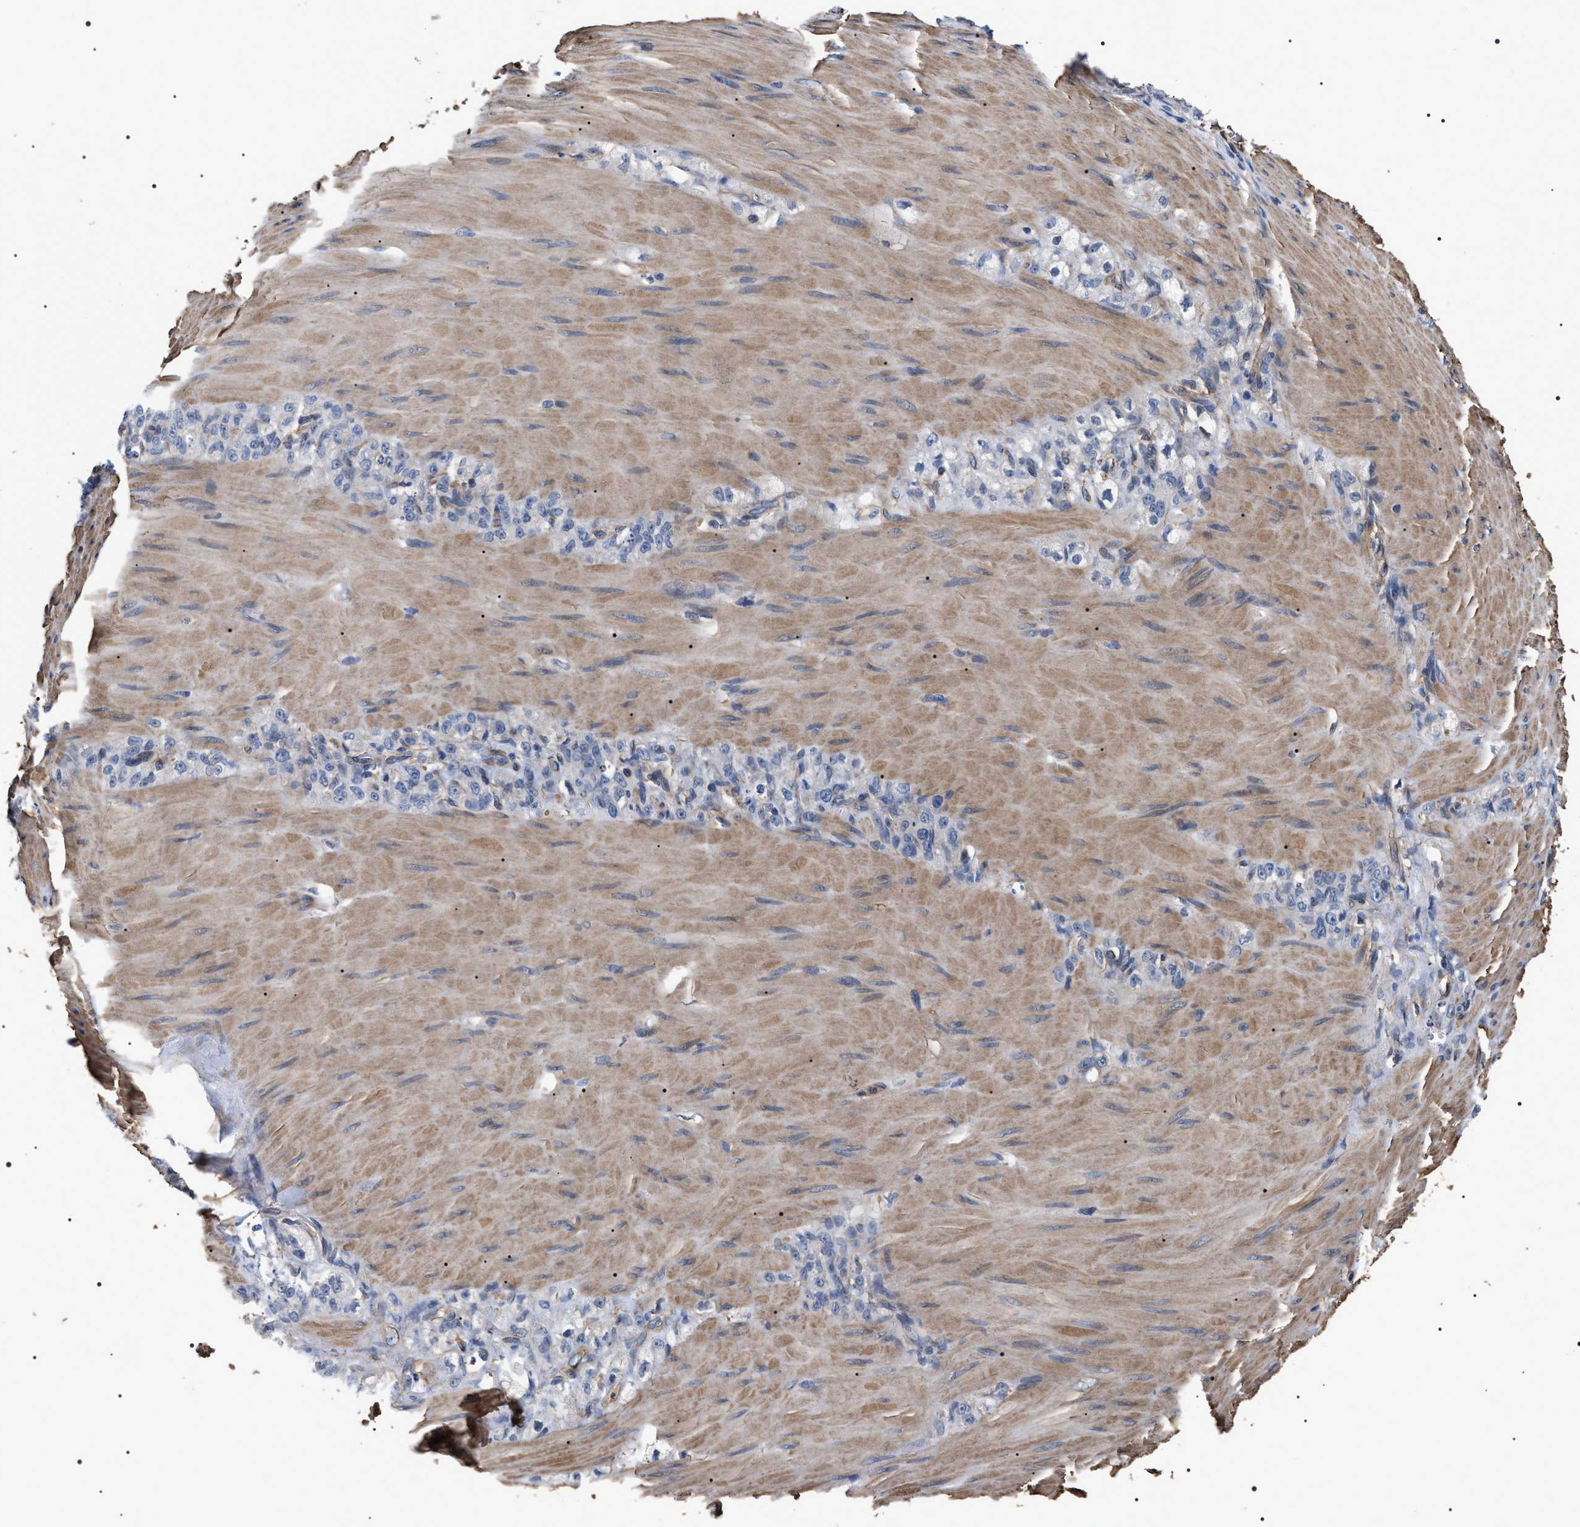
{"staining": {"intensity": "negative", "quantity": "none", "location": "none"}, "tissue": "stomach cancer", "cell_type": "Tumor cells", "image_type": "cancer", "snomed": [{"axis": "morphology", "description": "Normal tissue, NOS"}, {"axis": "morphology", "description": "Adenocarcinoma, NOS"}, {"axis": "topography", "description": "Stomach"}], "caption": "This micrograph is of stomach cancer (adenocarcinoma) stained with immunohistochemistry (IHC) to label a protein in brown with the nuclei are counter-stained blue. There is no expression in tumor cells. The staining is performed using DAB brown chromogen with nuclei counter-stained in using hematoxylin.", "gene": "TSPAN33", "patient": {"sex": "male", "age": 82}}